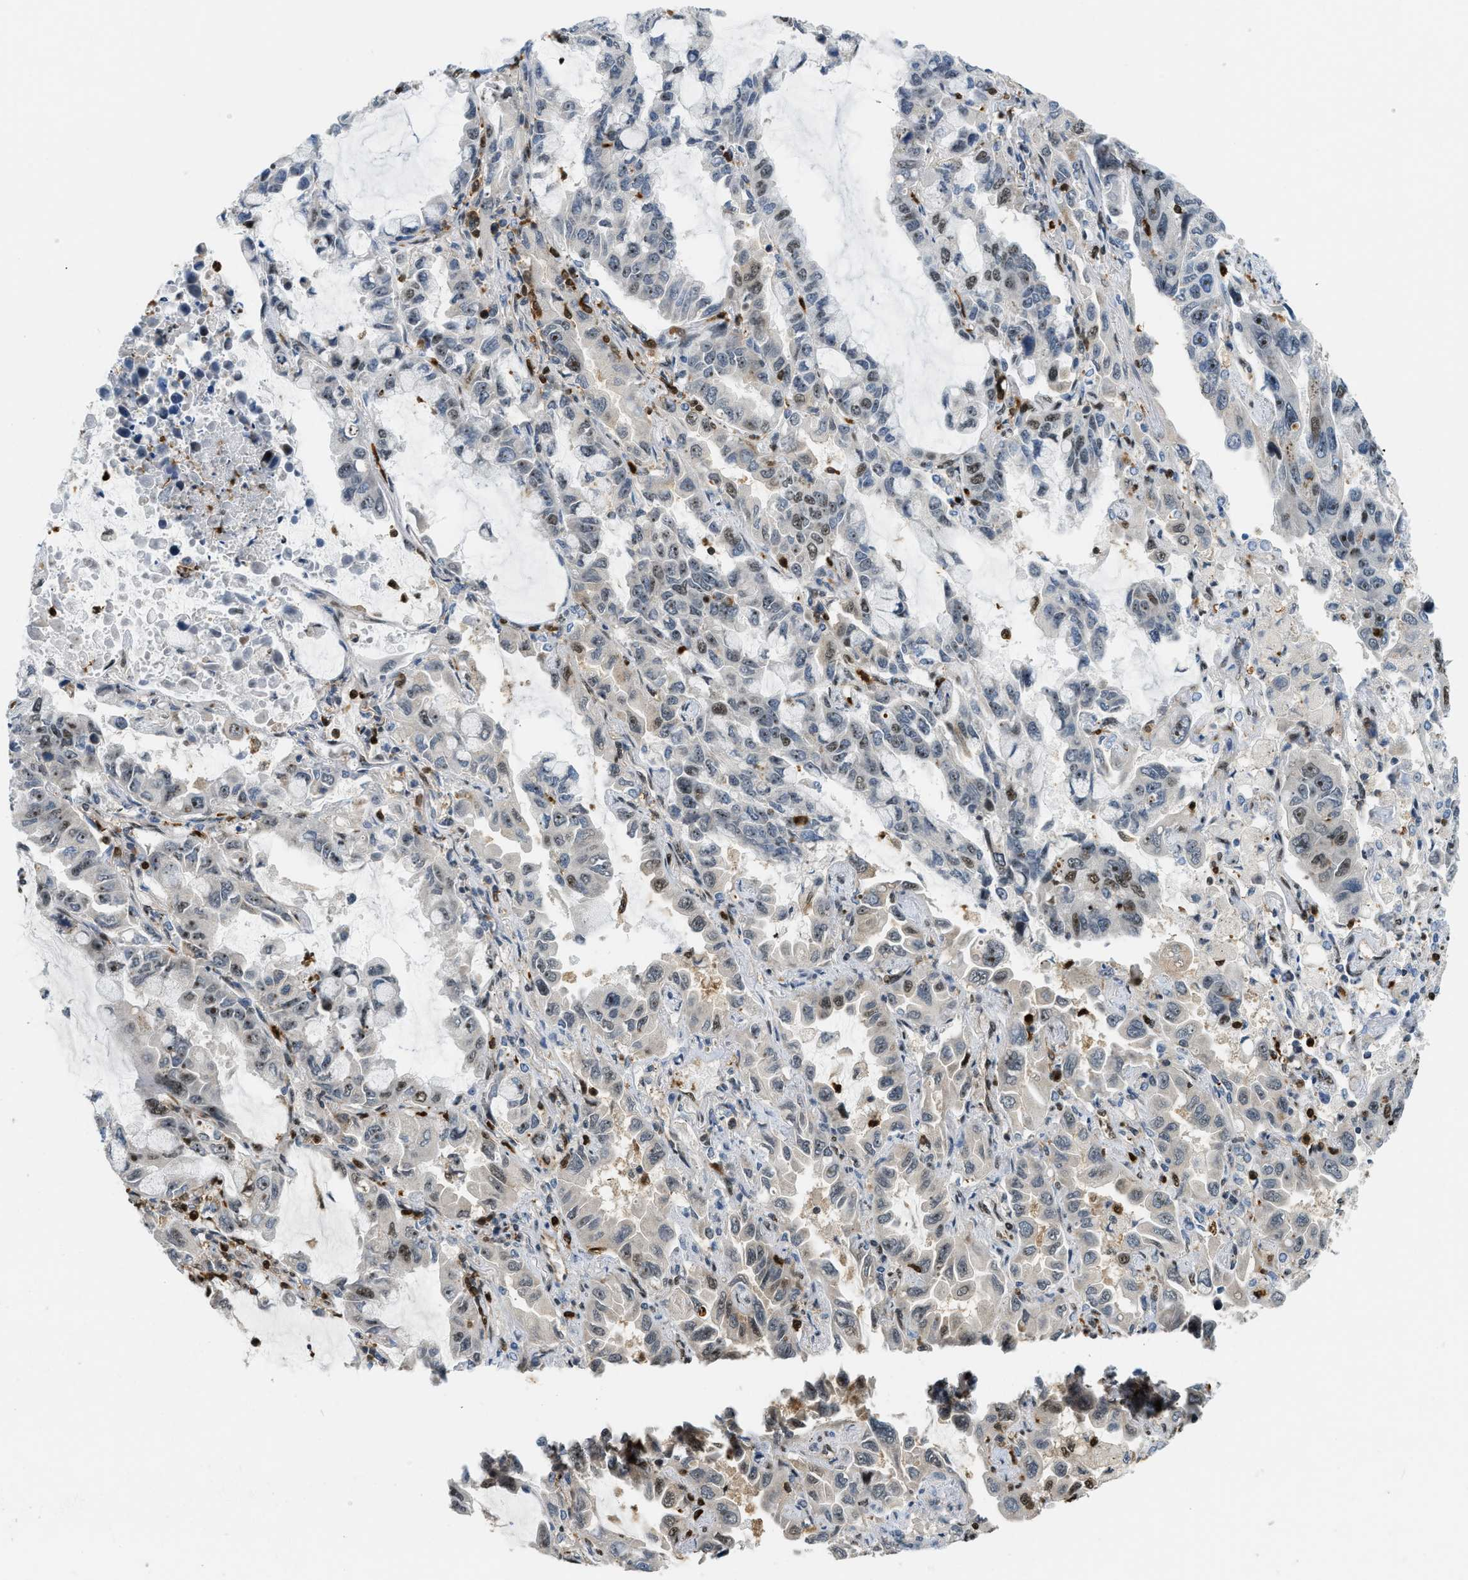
{"staining": {"intensity": "moderate", "quantity": "<25%", "location": "nuclear"}, "tissue": "lung cancer", "cell_type": "Tumor cells", "image_type": "cancer", "snomed": [{"axis": "morphology", "description": "Adenocarcinoma, NOS"}, {"axis": "topography", "description": "Lung"}], "caption": "Immunohistochemistry staining of lung cancer (adenocarcinoma), which demonstrates low levels of moderate nuclear staining in approximately <25% of tumor cells indicating moderate nuclear protein expression. The staining was performed using DAB (3,3'-diaminobenzidine) (brown) for protein detection and nuclei were counterstained in hematoxylin (blue).", "gene": "E2F1", "patient": {"sex": "male", "age": 64}}